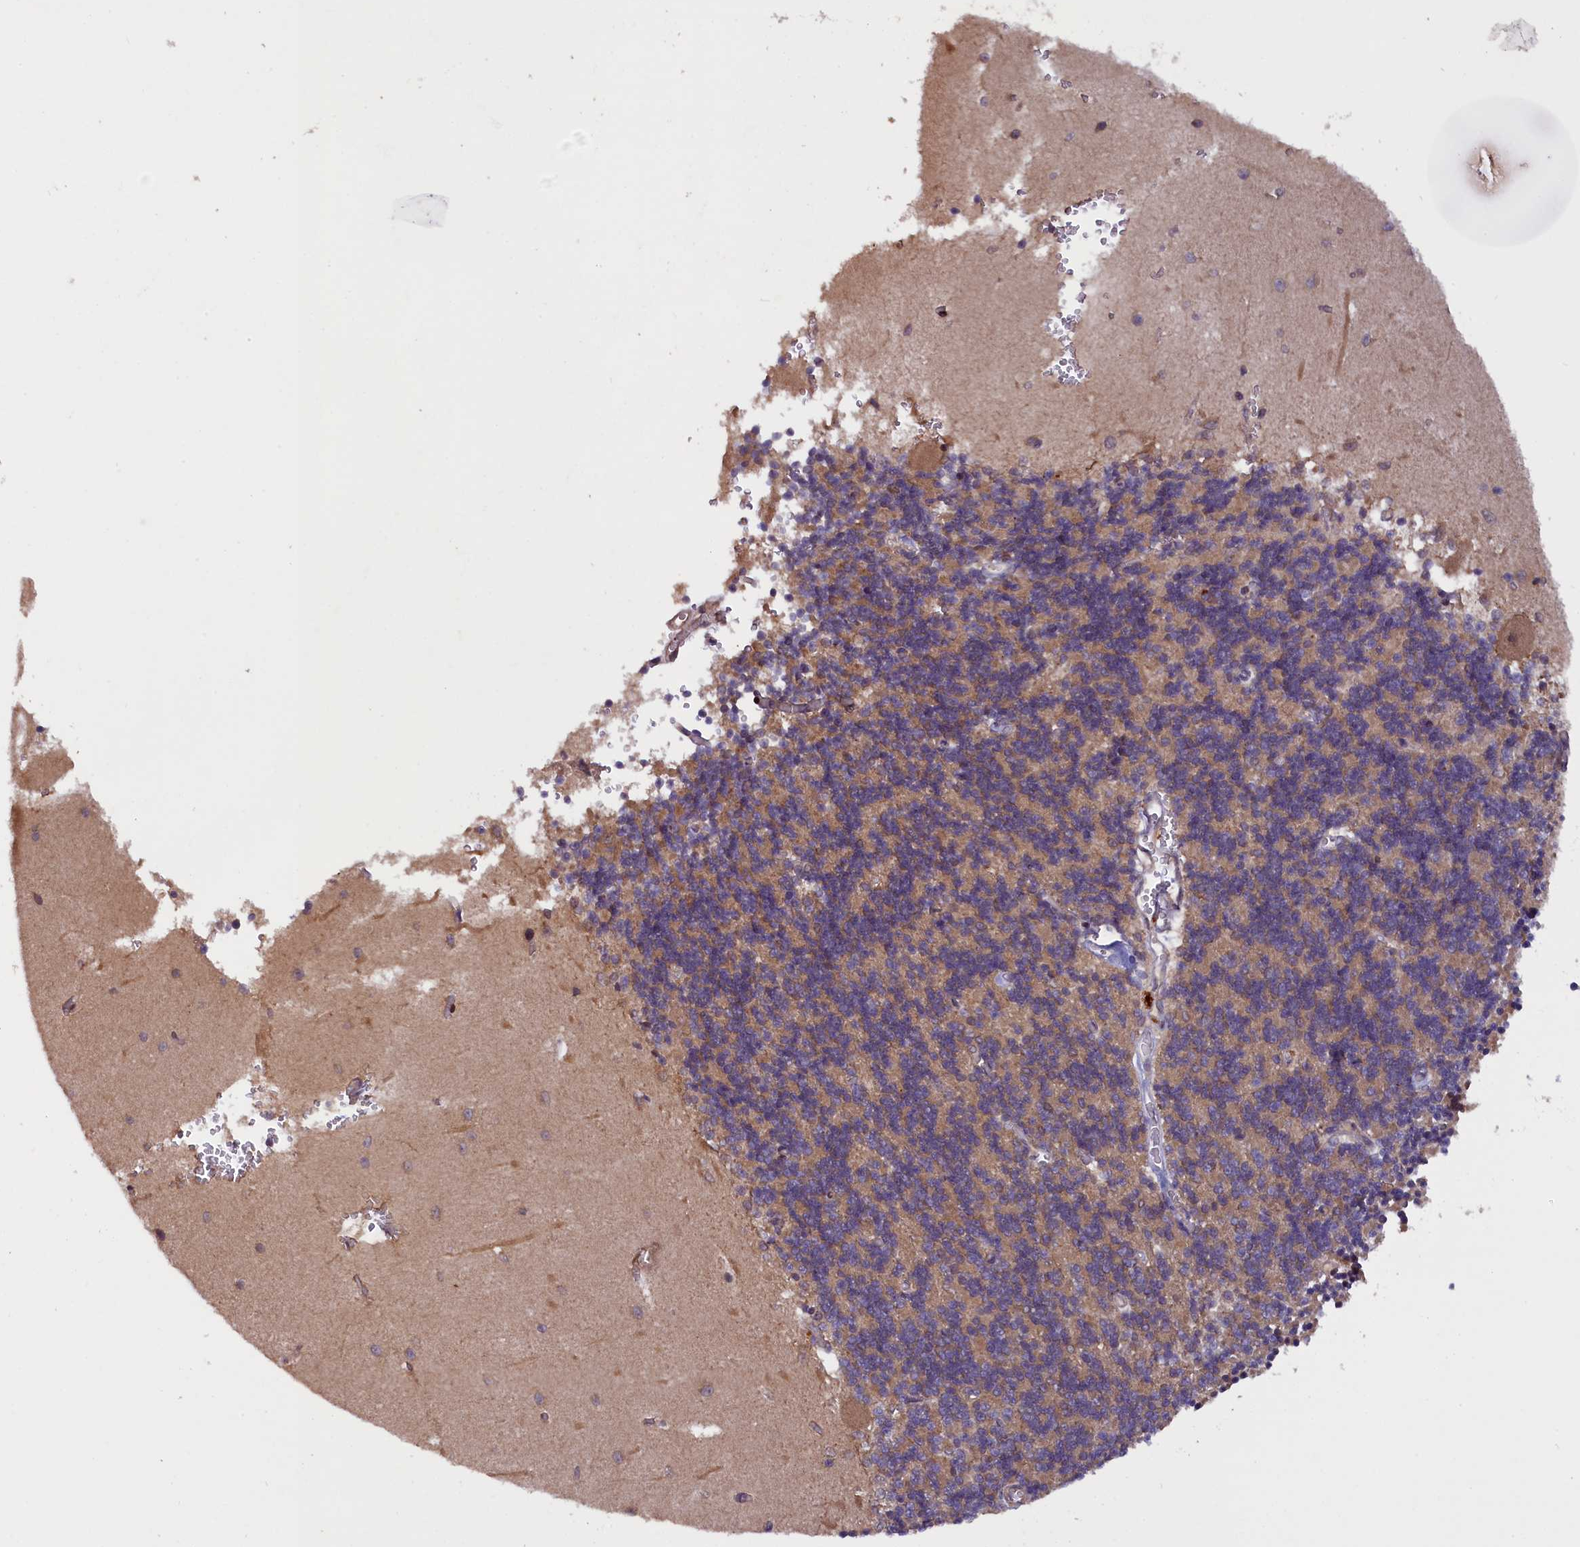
{"staining": {"intensity": "weak", "quantity": "25%-75%", "location": "cytoplasmic/membranous"}, "tissue": "cerebellum", "cell_type": "Cells in granular layer", "image_type": "normal", "snomed": [{"axis": "morphology", "description": "Normal tissue, NOS"}, {"axis": "topography", "description": "Cerebellum"}], "caption": "Immunohistochemical staining of benign human cerebellum reveals weak cytoplasmic/membranous protein staining in about 25%-75% of cells in granular layer.", "gene": "CCDC9B", "patient": {"sex": "male", "age": 37}}